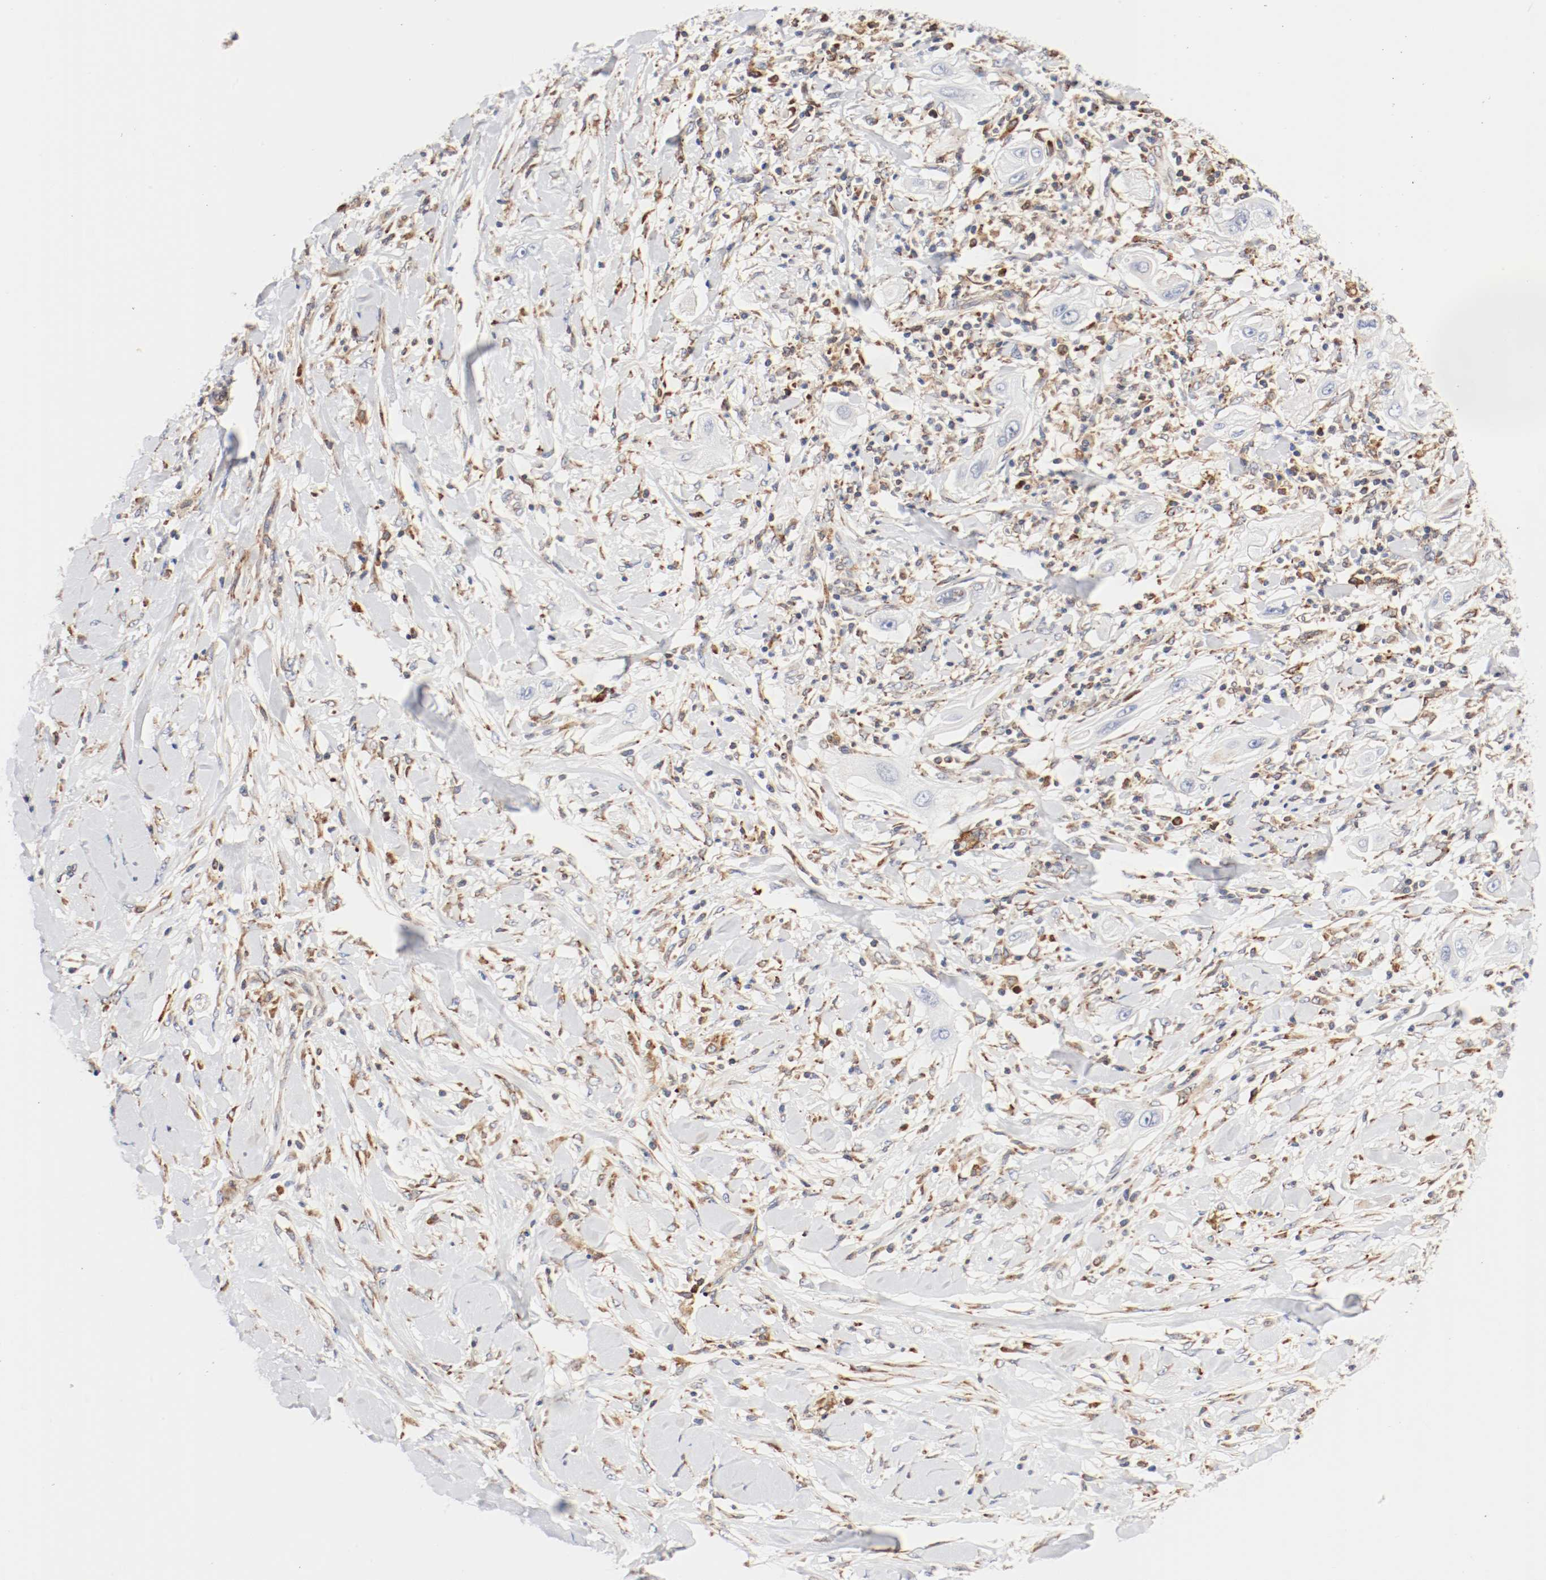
{"staining": {"intensity": "negative", "quantity": "none", "location": "none"}, "tissue": "lung cancer", "cell_type": "Tumor cells", "image_type": "cancer", "snomed": [{"axis": "morphology", "description": "Squamous cell carcinoma, NOS"}, {"axis": "topography", "description": "Lung"}], "caption": "This is an immunohistochemistry (IHC) micrograph of human lung cancer (squamous cell carcinoma). There is no staining in tumor cells.", "gene": "PDPK1", "patient": {"sex": "female", "age": 47}}